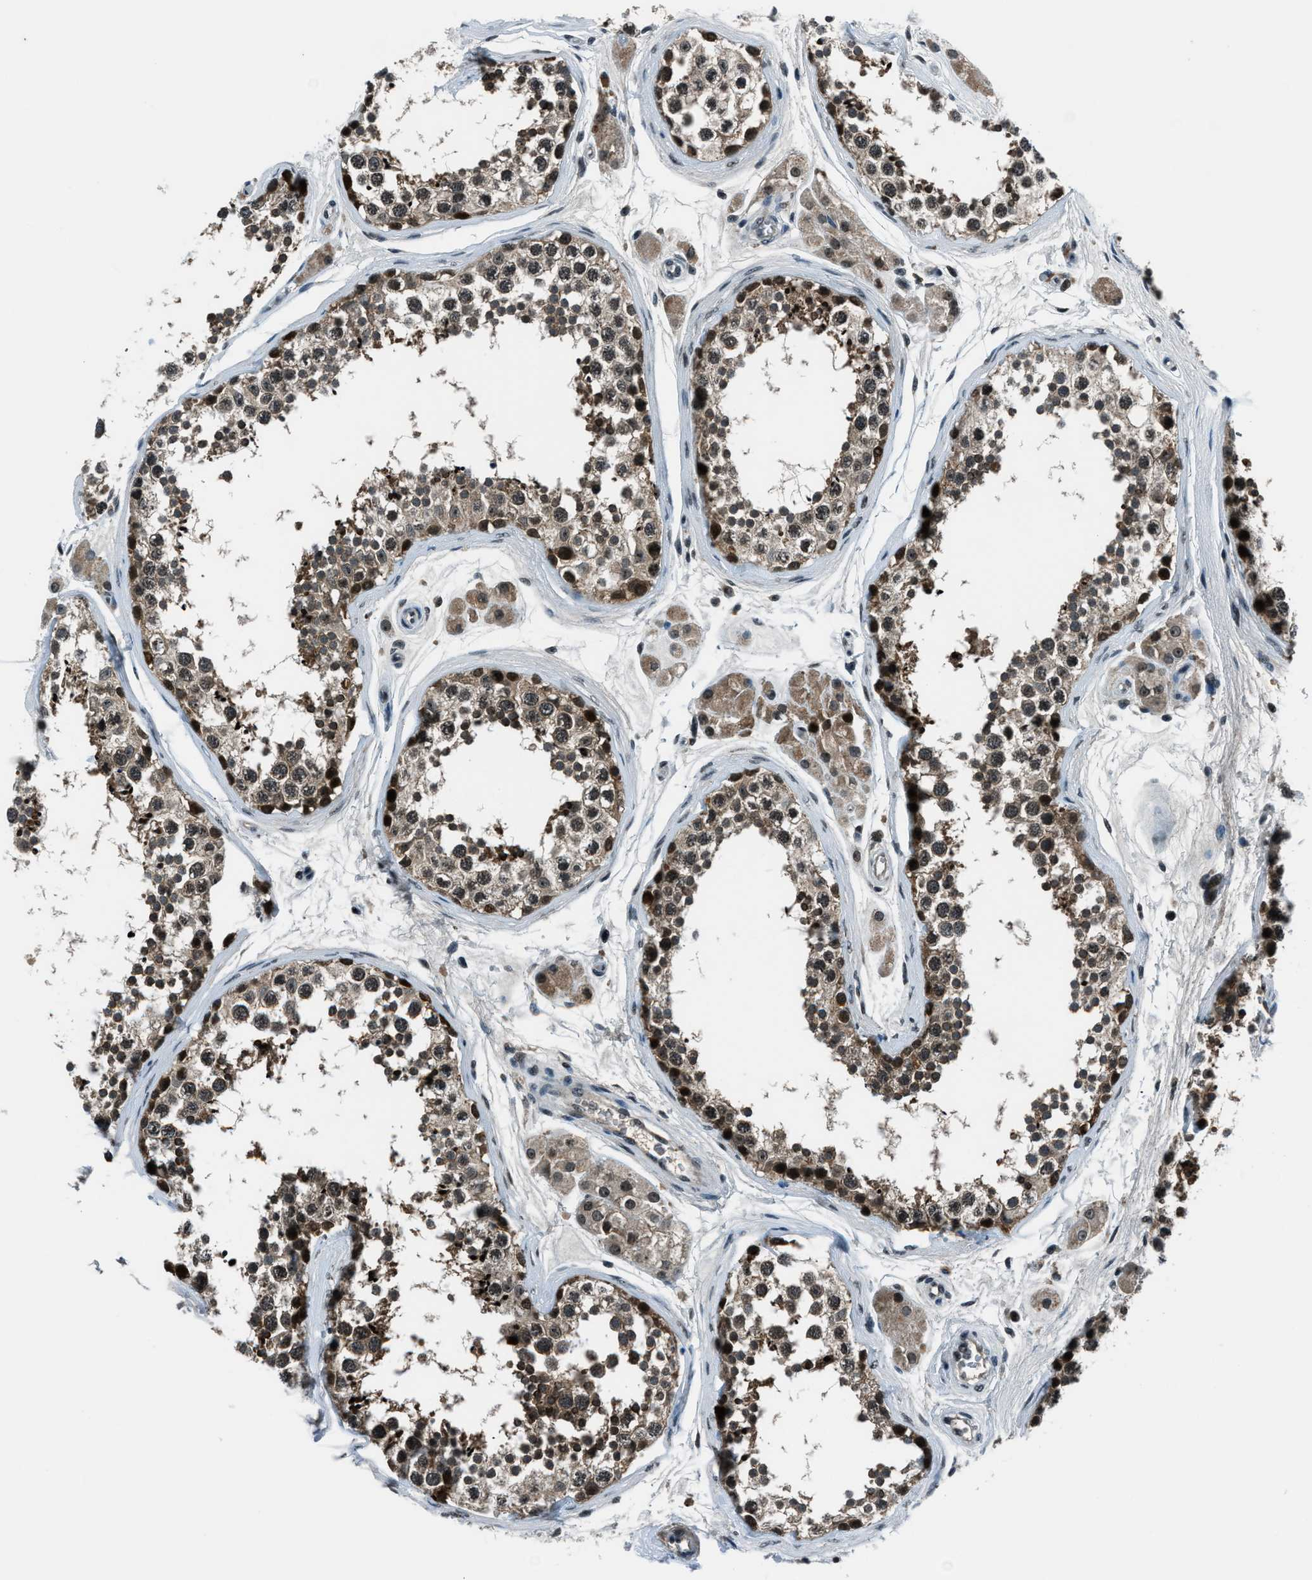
{"staining": {"intensity": "strong", "quantity": "25%-75%", "location": "cytoplasmic/membranous,nuclear"}, "tissue": "testis", "cell_type": "Cells in seminiferous ducts", "image_type": "normal", "snomed": [{"axis": "morphology", "description": "Normal tissue, NOS"}, {"axis": "topography", "description": "Testis"}], "caption": "Testis stained with DAB (3,3'-diaminobenzidine) immunohistochemistry (IHC) reveals high levels of strong cytoplasmic/membranous,nuclear positivity in about 25%-75% of cells in seminiferous ducts. (DAB = brown stain, brightfield microscopy at high magnification).", "gene": "ACTL9", "patient": {"sex": "male", "age": 56}}